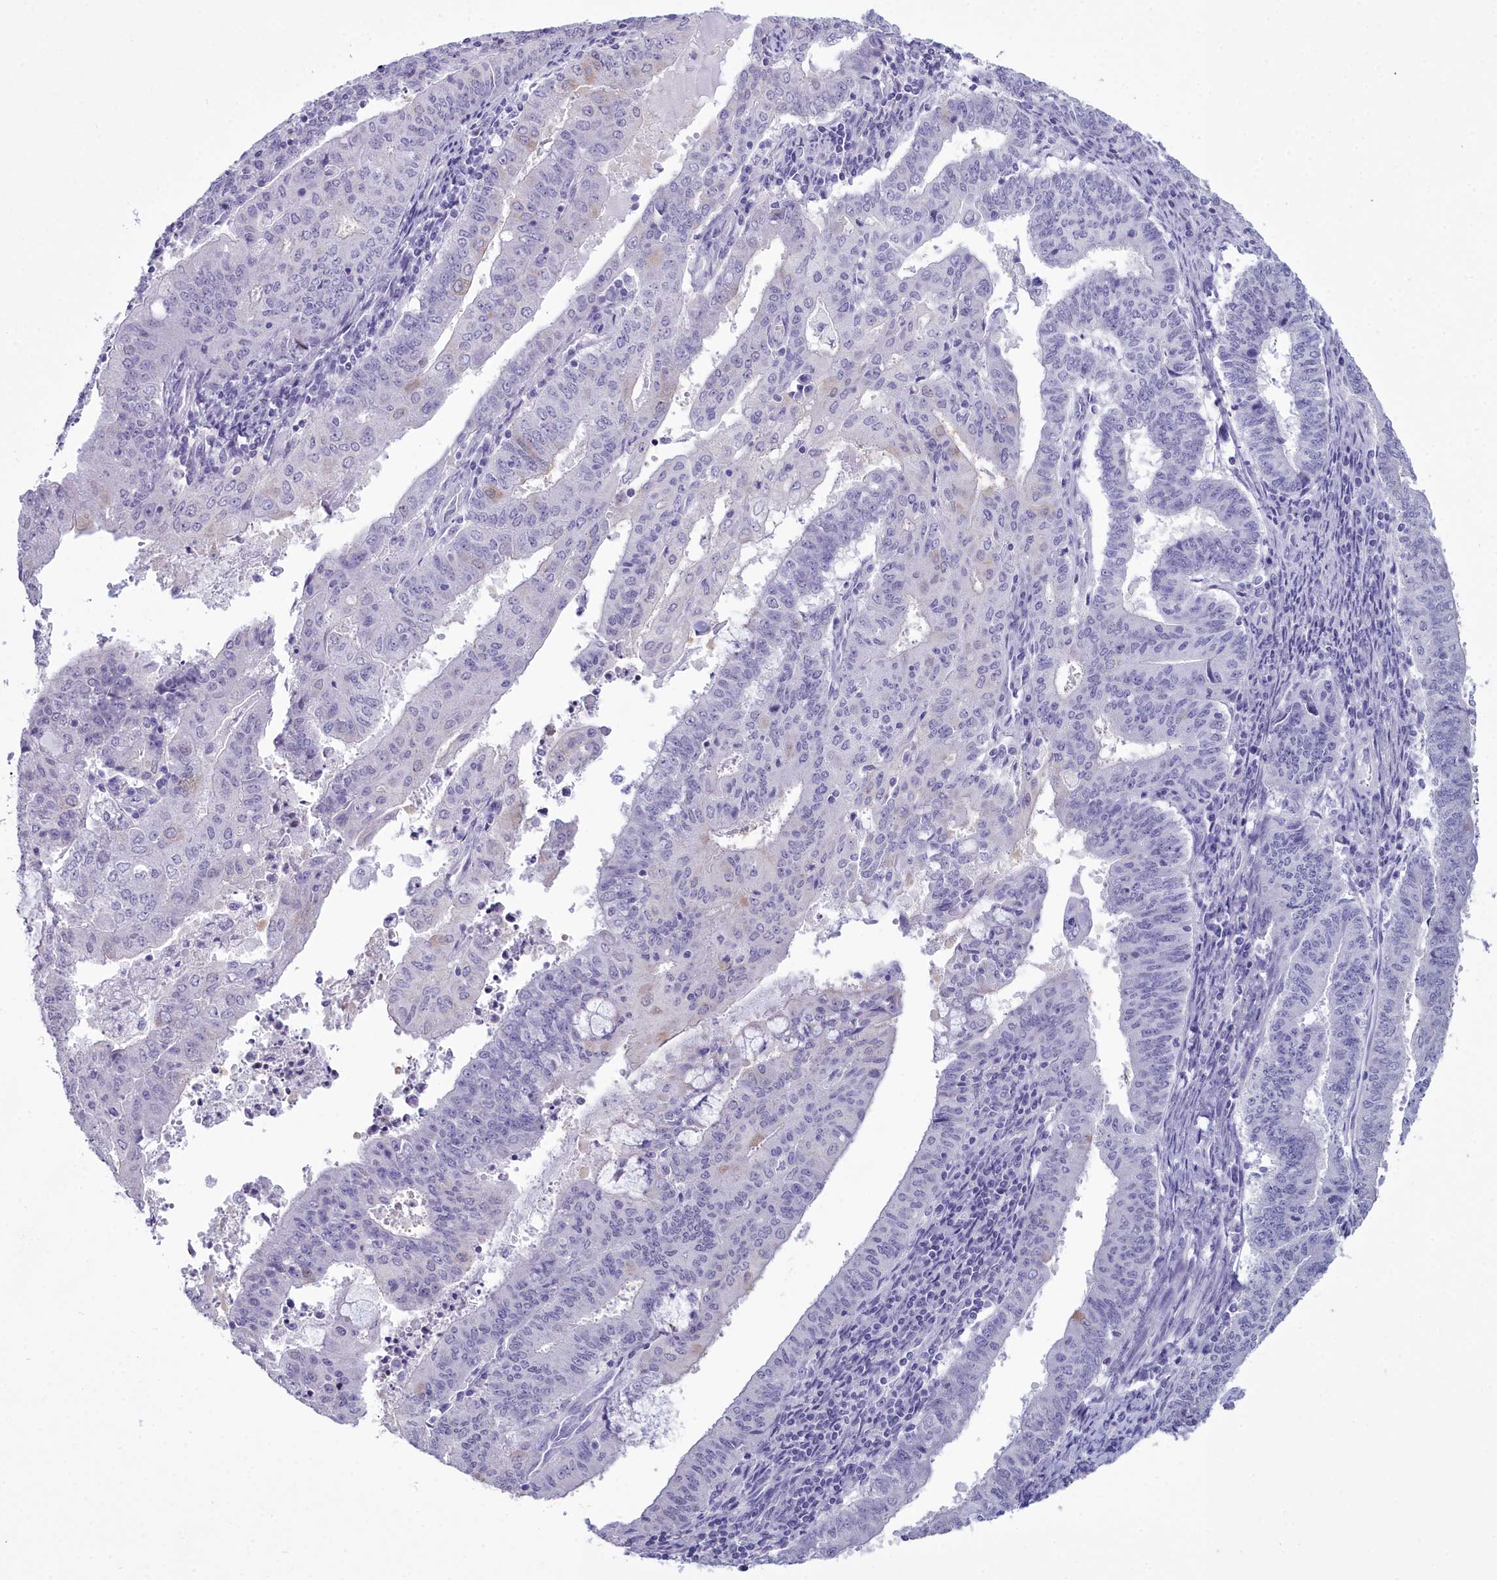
{"staining": {"intensity": "negative", "quantity": "none", "location": "none"}, "tissue": "endometrial cancer", "cell_type": "Tumor cells", "image_type": "cancer", "snomed": [{"axis": "morphology", "description": "Adenocarcinoma, NOS"}, {"axis": "topography", "description": "Endometrium"}], "caption": "DAB (3,3'-diaminobenzidine) immunohistochemical staining of human endometrial adenocarcinoma exhibits no significant staining in tumor cells.", "gene": "MAP6", "patient": {"sex": "female", "age": 59}}